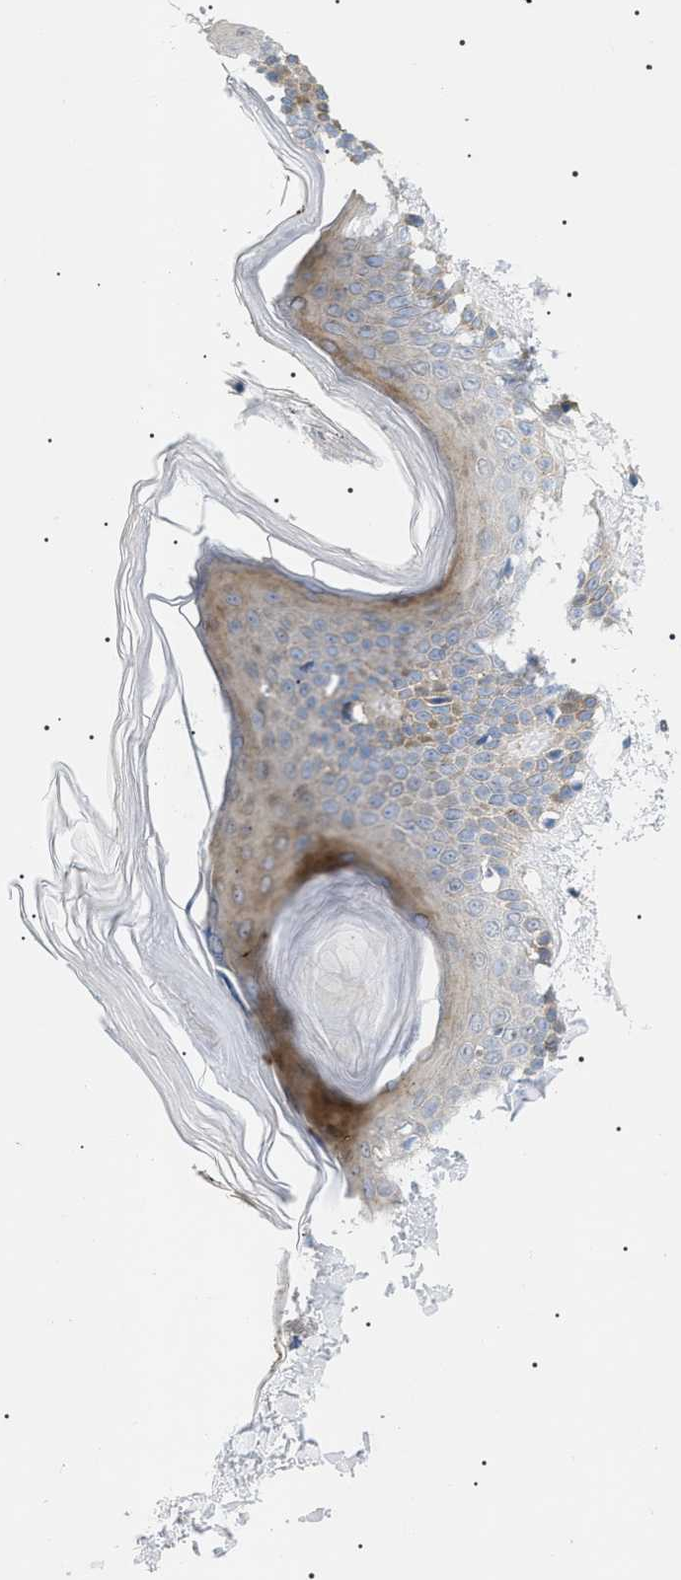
{"staining": {"intensity": "negative", "quantity": "none", "location": "none"}, "tissue": "skin", "cell_type": "Fibroblasts", "image_type": "normal", "snomed": [{"axis": "morphology", "description": "Normal tissue, NOS"}, {"axis": "topography", "description": "Skin"}], "caption": "Skin was stained to show a protein in brown. There is no significant positivity in fibroblasts.", "gene": "SFXN5", "patient": {"sex": "male", "age": 53}}